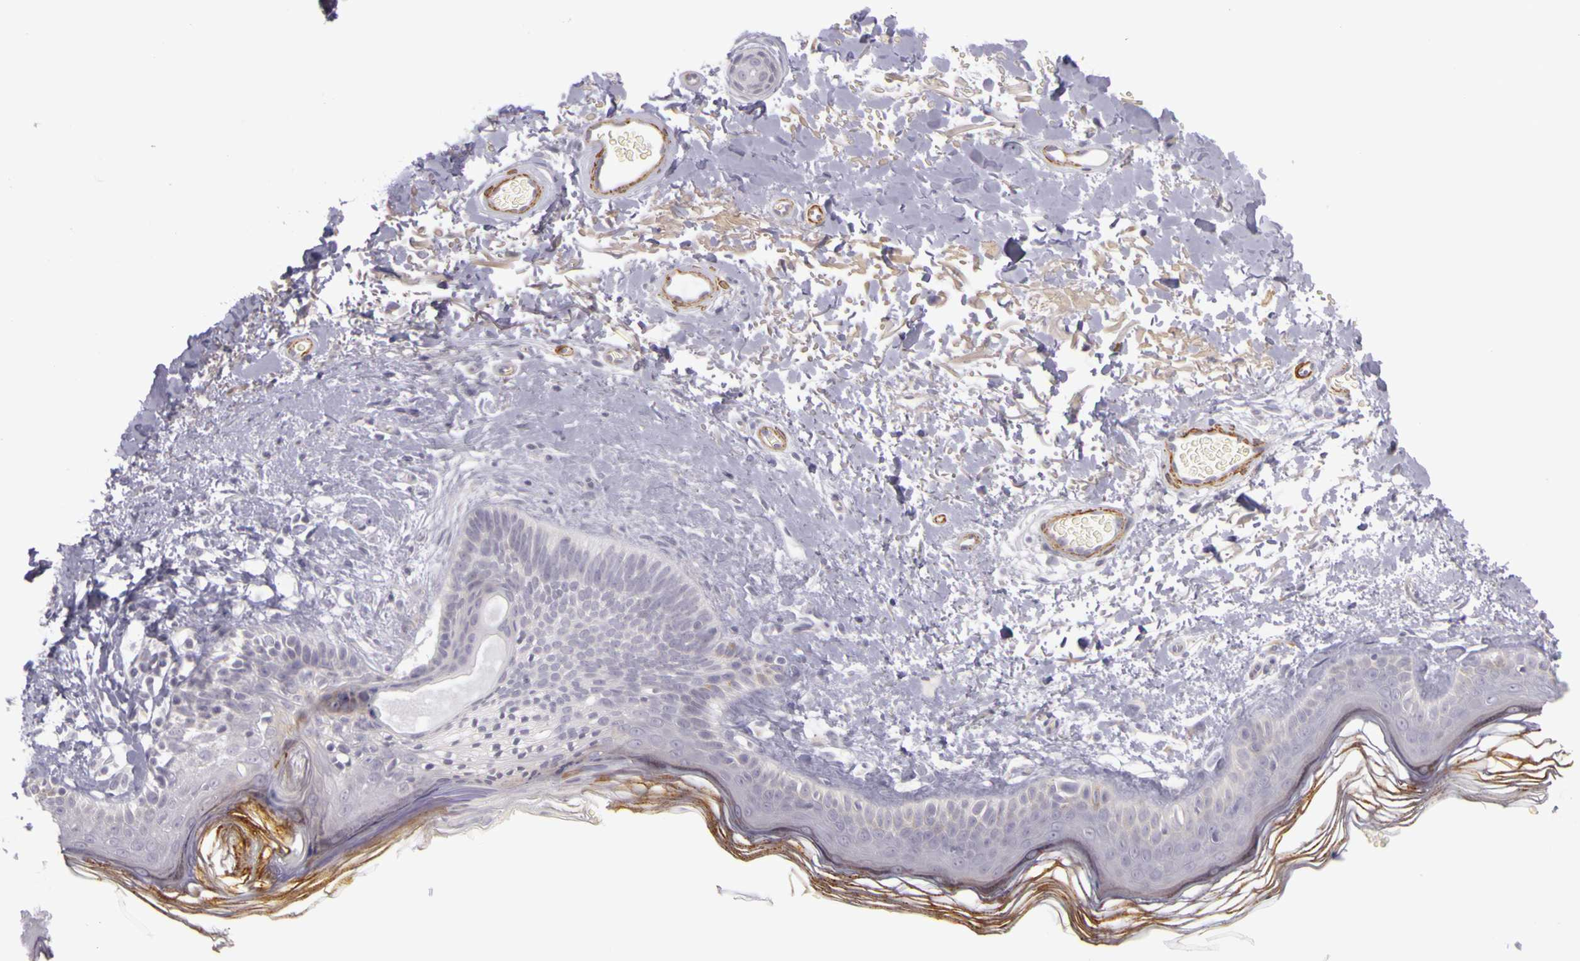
{"staining": {"intensity": "negative", "quantity": "none", "location": "none"}, "tissue": "skin", "cell_type": "Fibroblasts", "image_type": "normal", "snomed": [{"axis": "morphology", "description": "Normal tissue, NOS"}, {"axis": "topography", "description": "Skin"}], "caption": "Unremarkable skin was stained to show a protein in brown. There is no significant expression in fibroblasts. (Stains: DAB (3,3'-diaminobenzidine) immunohistochemistry (IHC) with hematoxylin counter stain, Microscopy: brightfield microscopy at high magnification).", "gene": "CNTN2", "patient": {"sex": "male", "age": 63}}